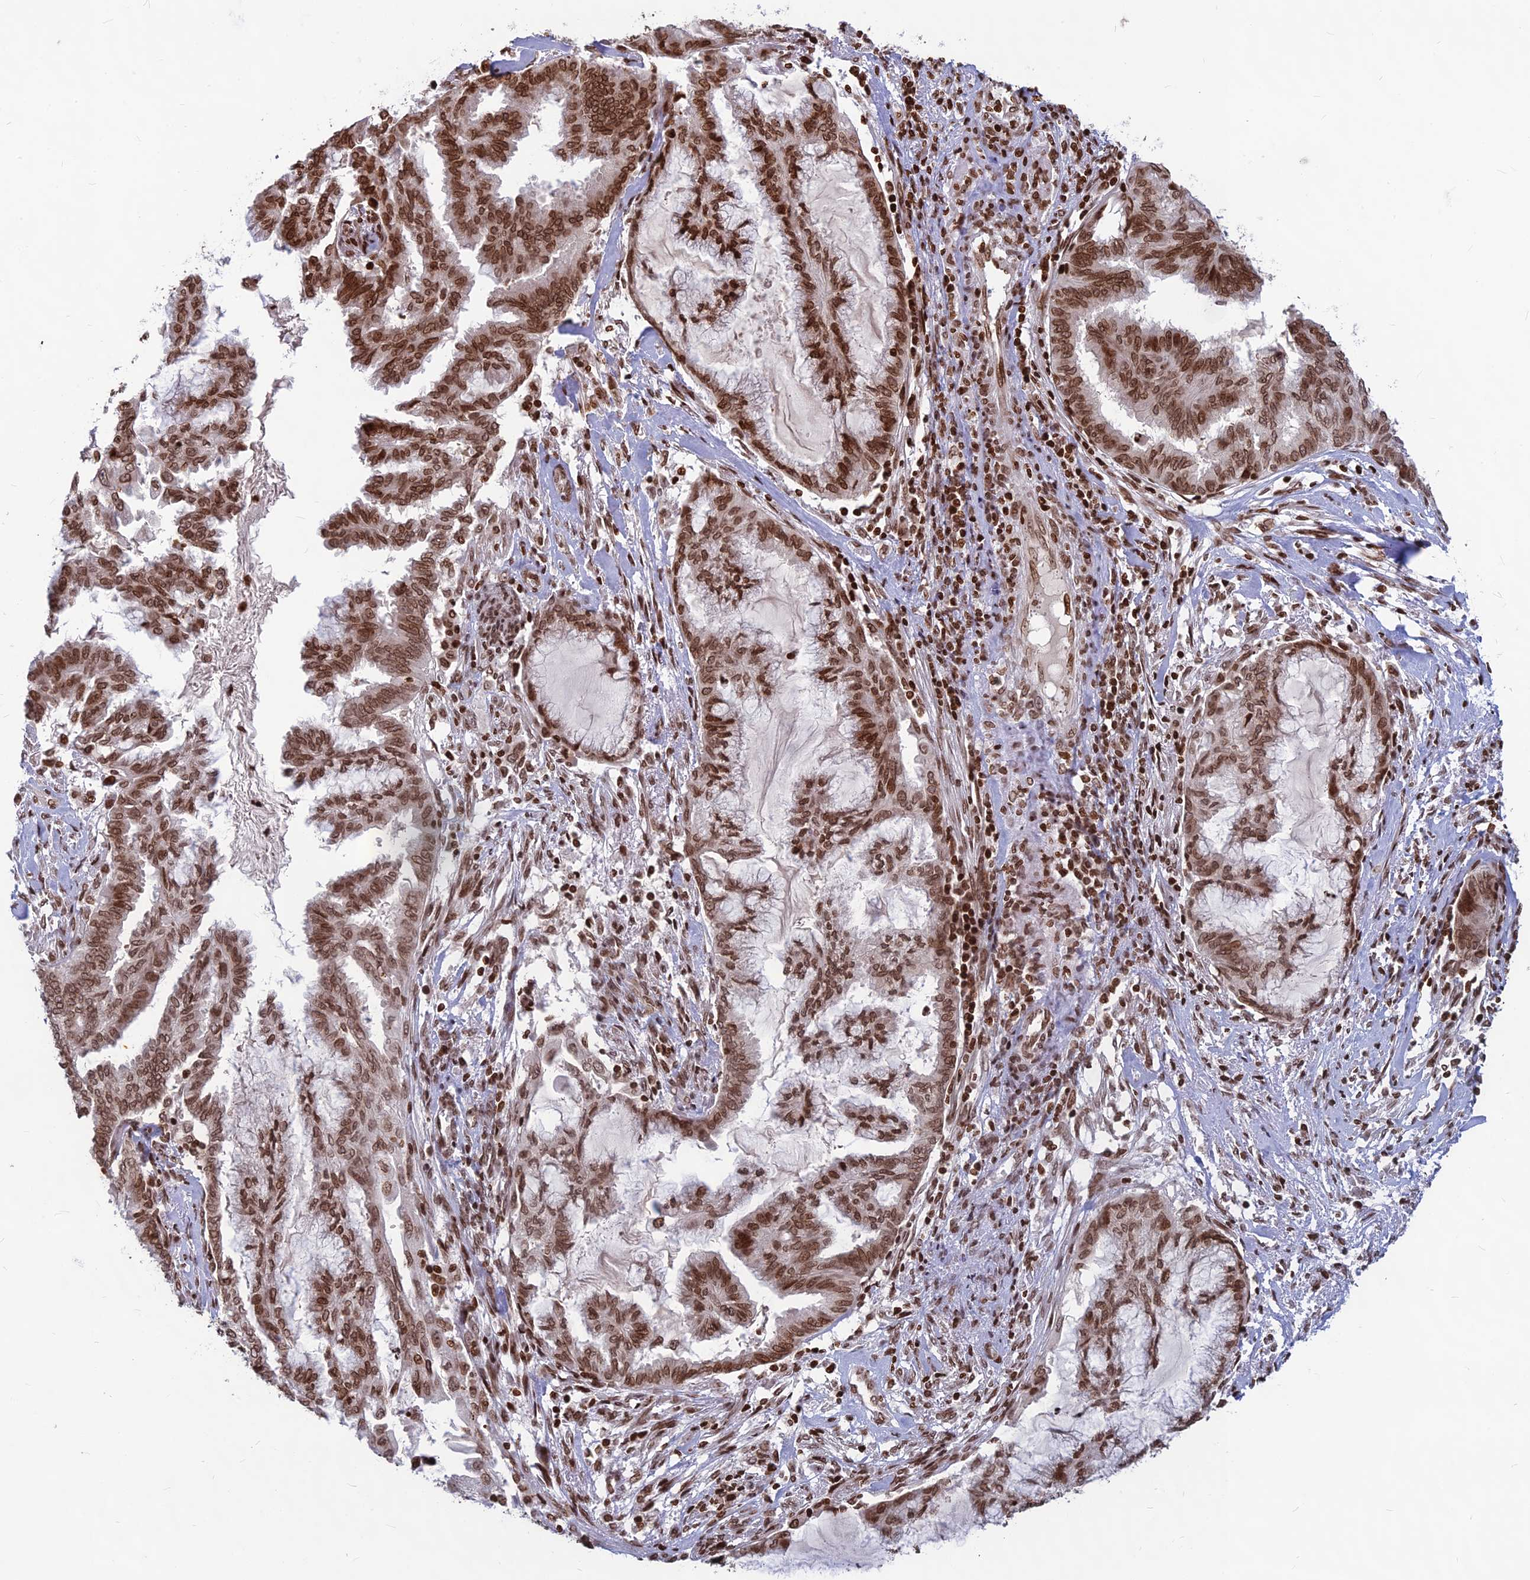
{"staining": {"intensity": "moderate", "quantity": ">75%", "location": "nuclear"}, "tissue": "endometrial cancer", "cell_type": "Tumor cells", "image_type": "cancer", "snomed": [{"axis": "morphology", "description": "Adenocarcinoma, NOS"}, {"axis": "topography", "description": "Endometrium"}], "caption": "Endometrial cancer stained with a protein marker demonstrates moderate staining in tumor cells.", "gene": "TET2", "patient": {"sex": "female", "age": 86}}